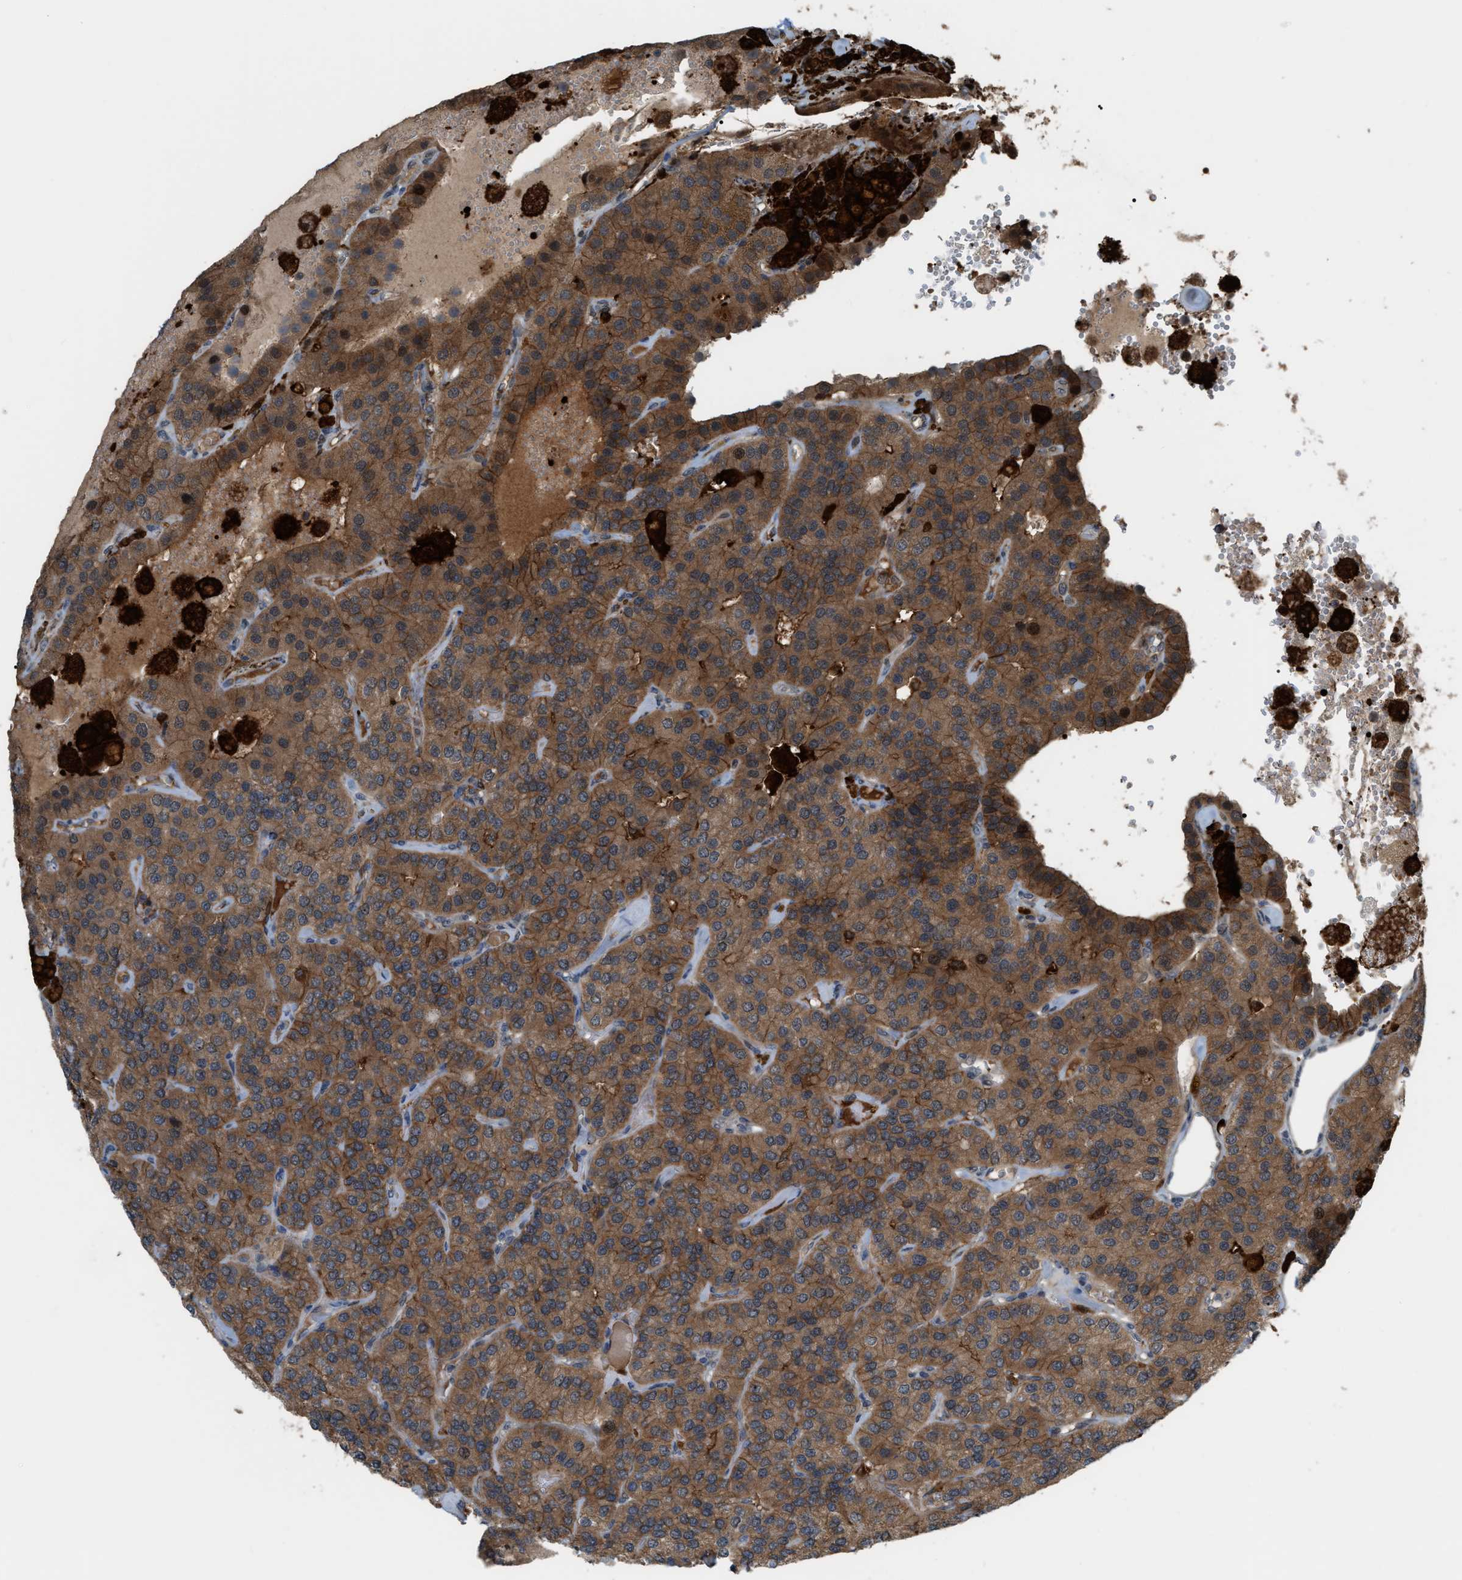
{"staining": {"intensity": "strong", "quantity": ">75%", "location": "cytoplasmic/membranous,nuclear"}, "tissue": "parathyroid gland", "cell_type": "Glandular cells", "image_type": "normal", "snomed": [{"axis": "morphology", "description": "Normal tissue, NOS"}, {"axis": "morphology", "description": "Adenoma, NOS"}, {"axis": "topography", "description": "Parathyroid gland"}], "caption": "A photomicrograph of parathyroid gland stained for a protein reveals strong cytoplasmic/membranous,nuclear brown staining in glandular cells.", "gene": "RFFL", "patient": {"sex": "female", "age": 86}}